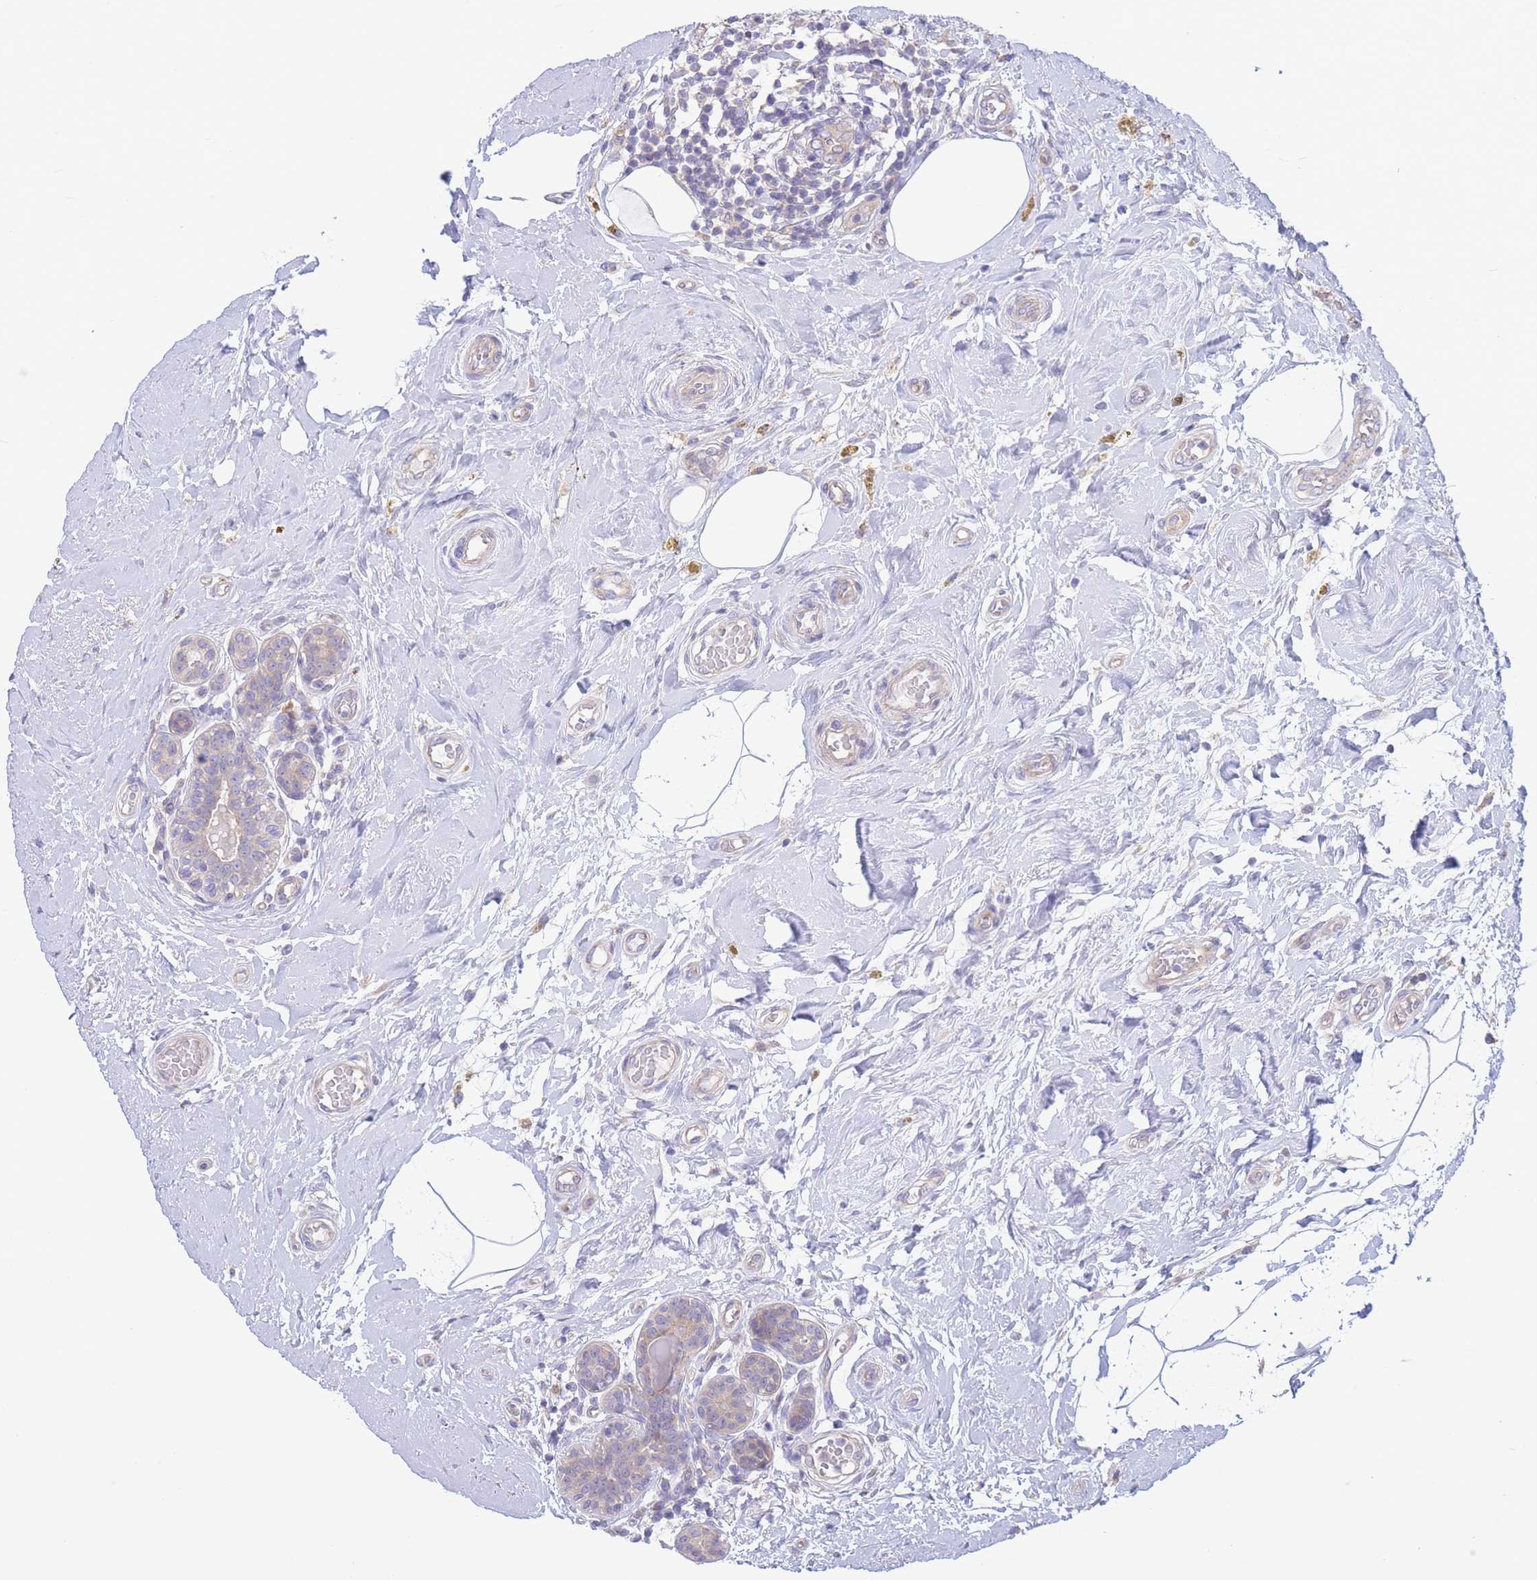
{"staining": {"intensity": "weak", "quantity": "25%-75%", "location": "cytoplasmic/membranous"}, "tissue": "breast cancer", "cell_type": "Tumor cells", "image_type": "cancer", "snomed": [{"axis": "morphology", "description": "Duct carcinoma"}, {"axis": "topography", "description": "Breast"}], "caption": "Immunohistochemical staining of breast cancer demonstrates weak cytoplasmic/membranous protein staining in approximately 25%-75% of tumor cells. (DAB (3,3'-diaminobenzidine) = brown stain, brightfield microscopy at high magnification).", "gene": "ALS2CL", "patient": {"sex": "female", "age": 73}}